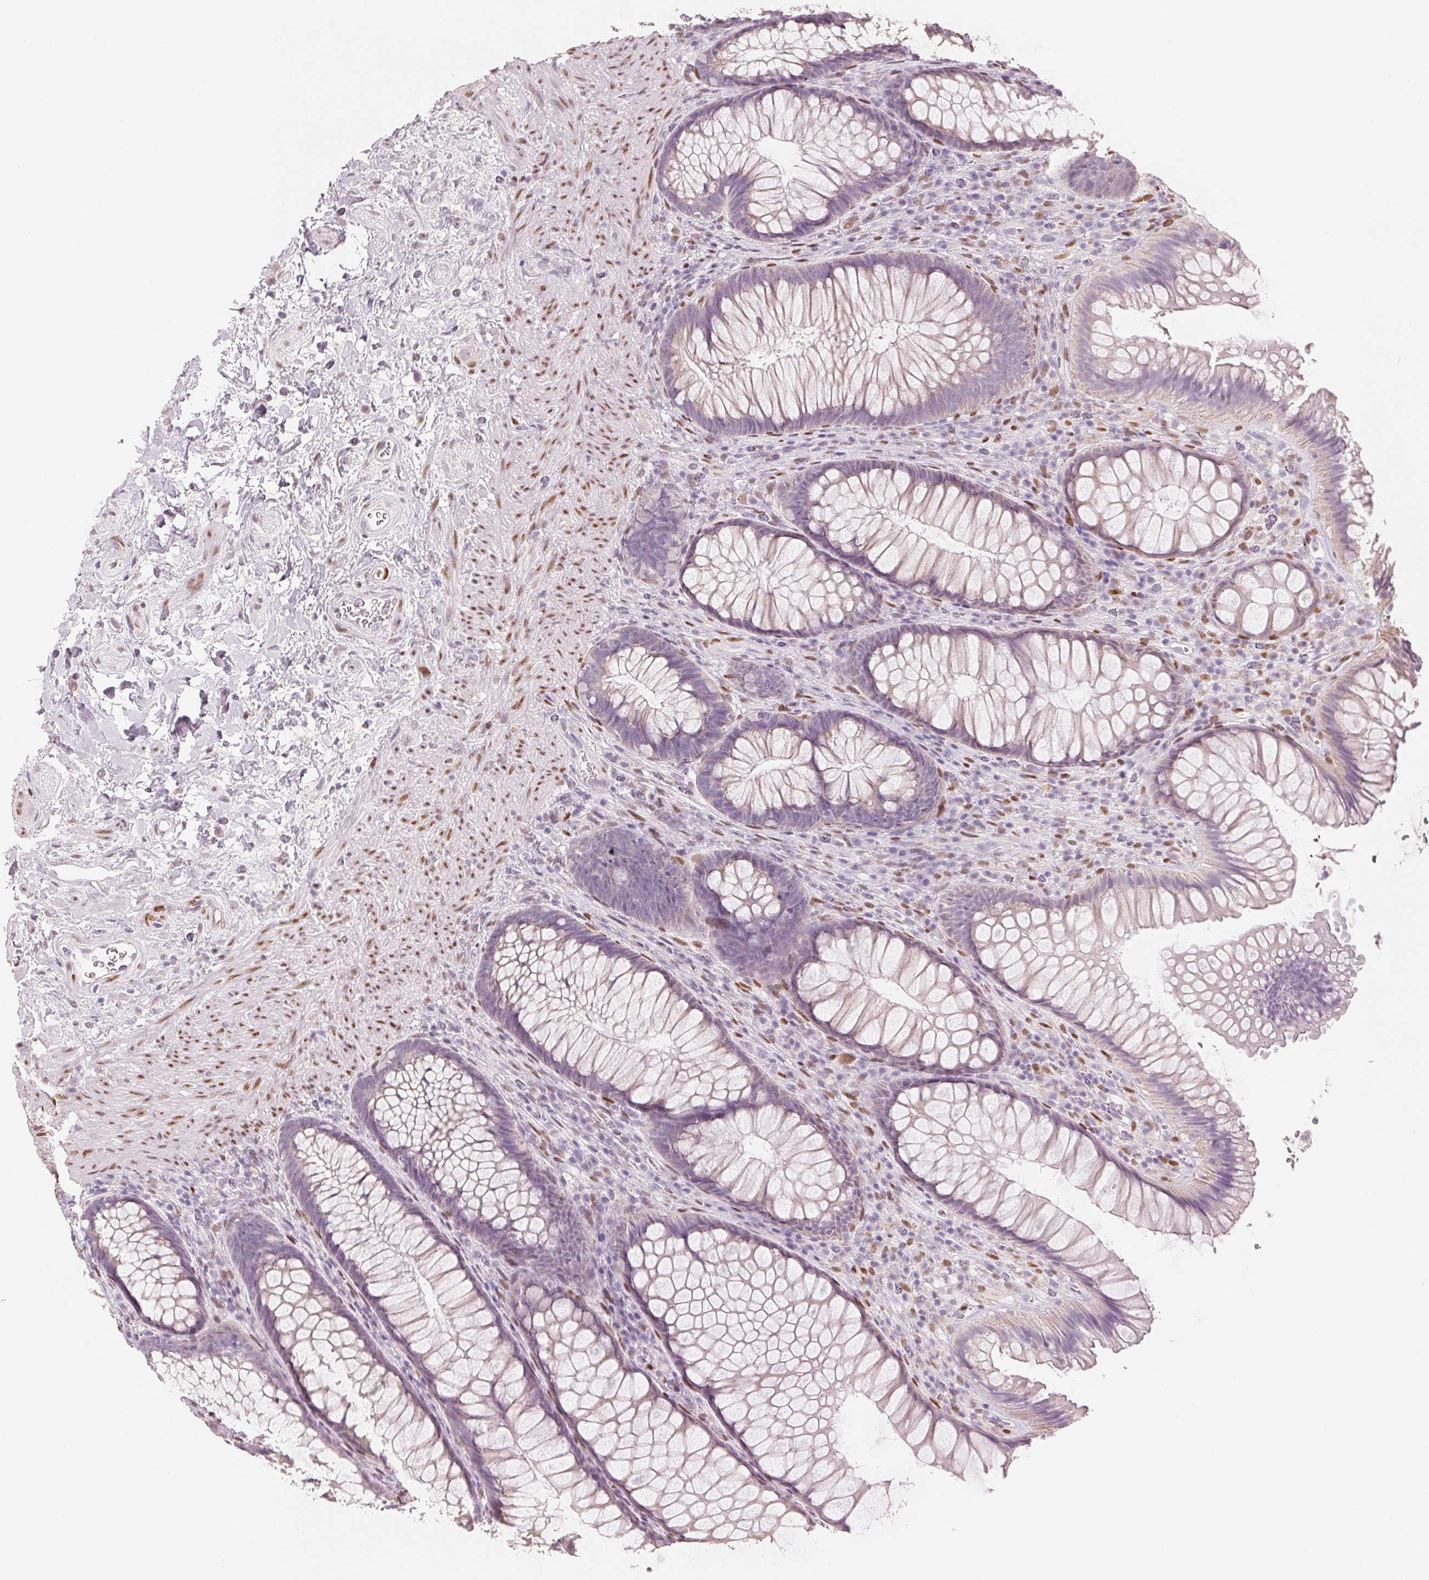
{"staining": {"intensity": "negative", "quantity": "none", "location": "none"}, "tissue": "rectum", "cell_type": "Glandular cells", "image_type": "normal", "snomed": [{"axis": "morphology", "description": "Normal tissue, NOS"}, {"axis": "topography", "description": "Smooth muscle"}, {"axis": "topography", "description": "Rectum"}], "caption": "DAB (3,3'-diaminobenzidine) immunohistochemical staining of unremarkable human rectum displays no significant expression in glandular cells. The staining was performed using DAB to visualize the protein expression in brown, while the nuclei were stained in blue with hematoxylin (Magnification: 20x).", "gene": "SMARCD3", "patient": {"sex": "male", "age": 53}}